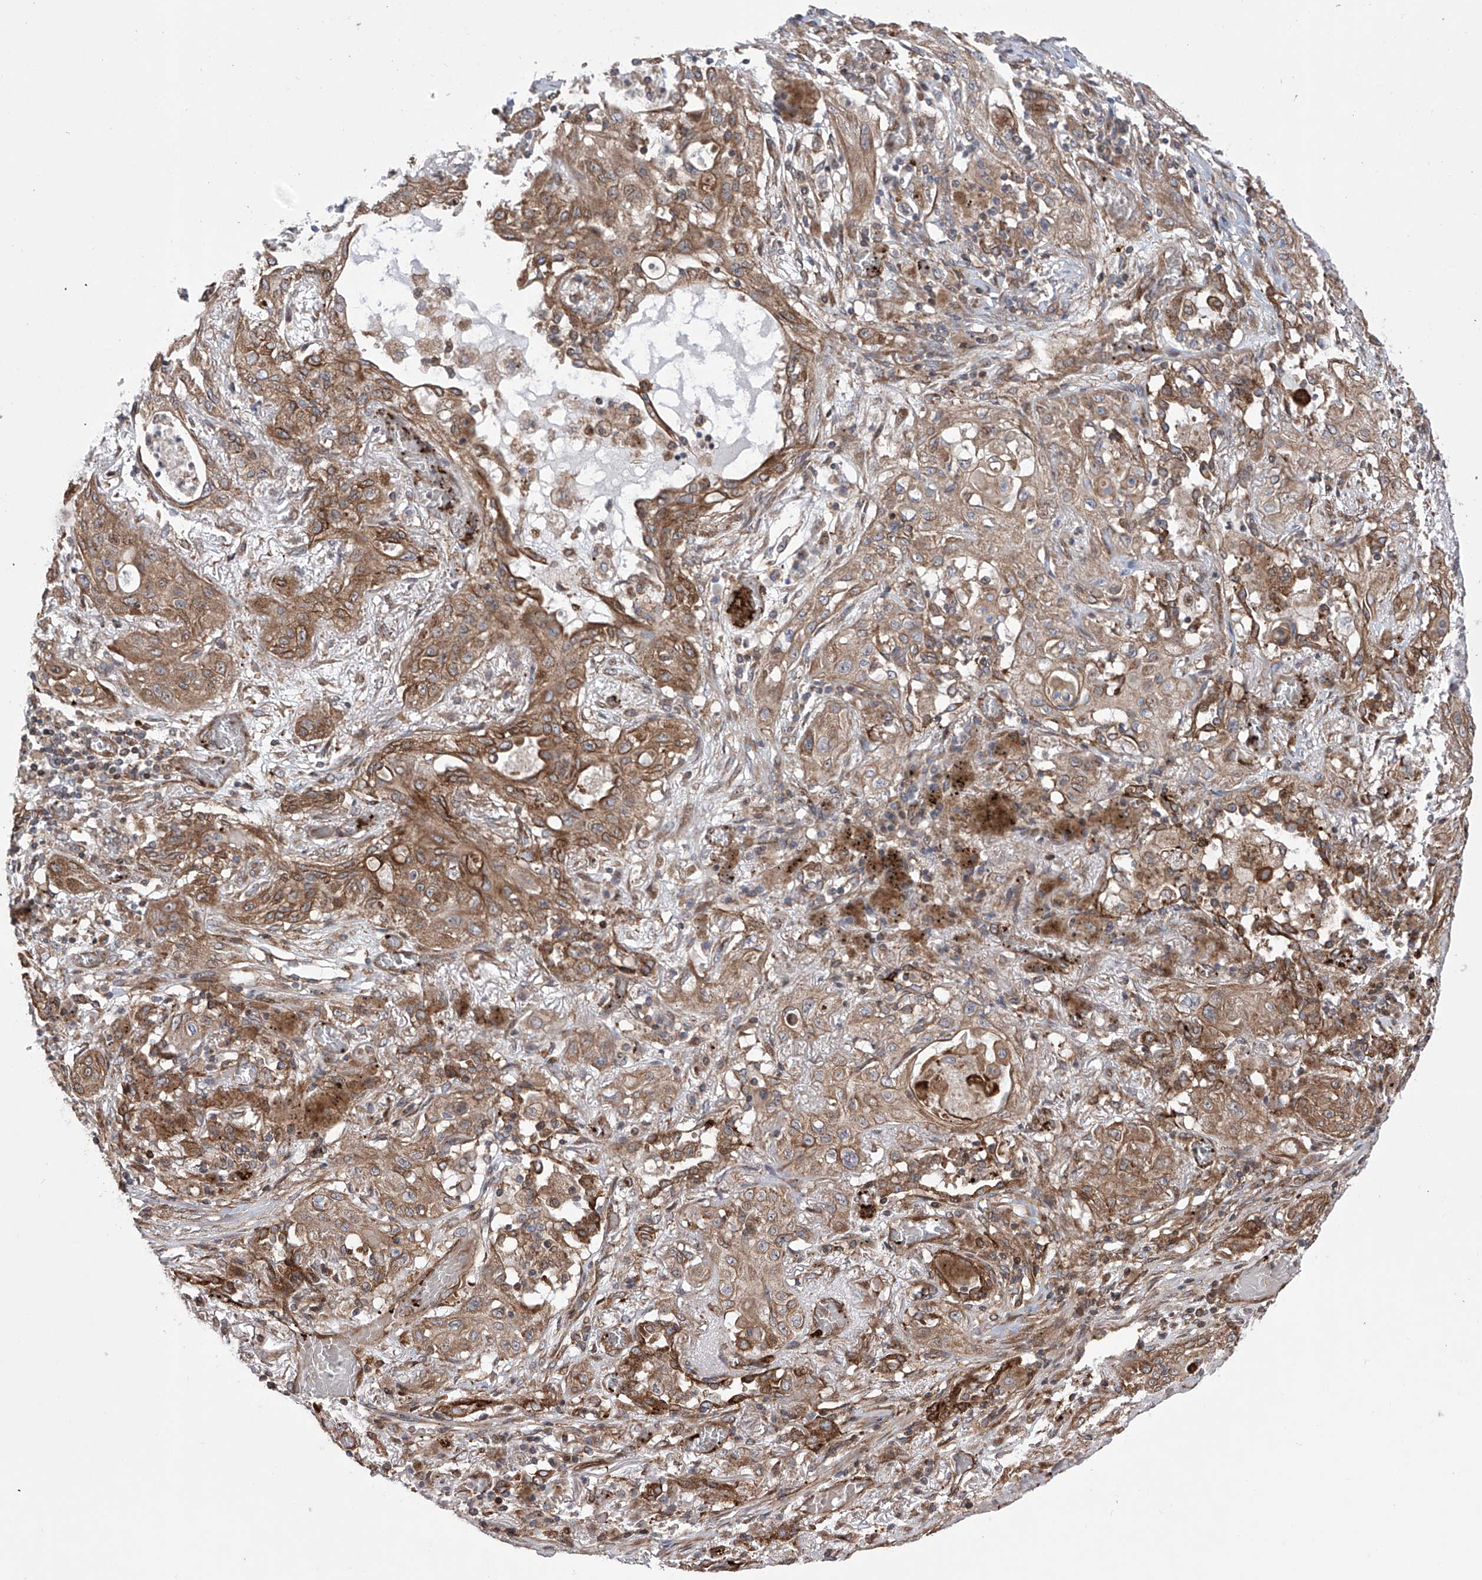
{"staining": {"intensity": "moderate", "quantity": ">75%", "location": "cytoplasmic/membranous"}, "tissue": "lung cancer", "cell_type": "Tumor cells", "image_type": "cancer", "snomed": [{"axis": "morphology", "description": "Squamous cell carcinoma, NOS"}, {"axis": "topography", "description": "Lung"}], "caption": "This histopathology image reveals immunohistochemistry staining of squamous cell carcinoma (lung), with medium moderate cytoplasmic/membranous expression in approximately >75% of tumor cells.", "gene": "APAF1", "patient": {"sex": "female", "age": 47}}